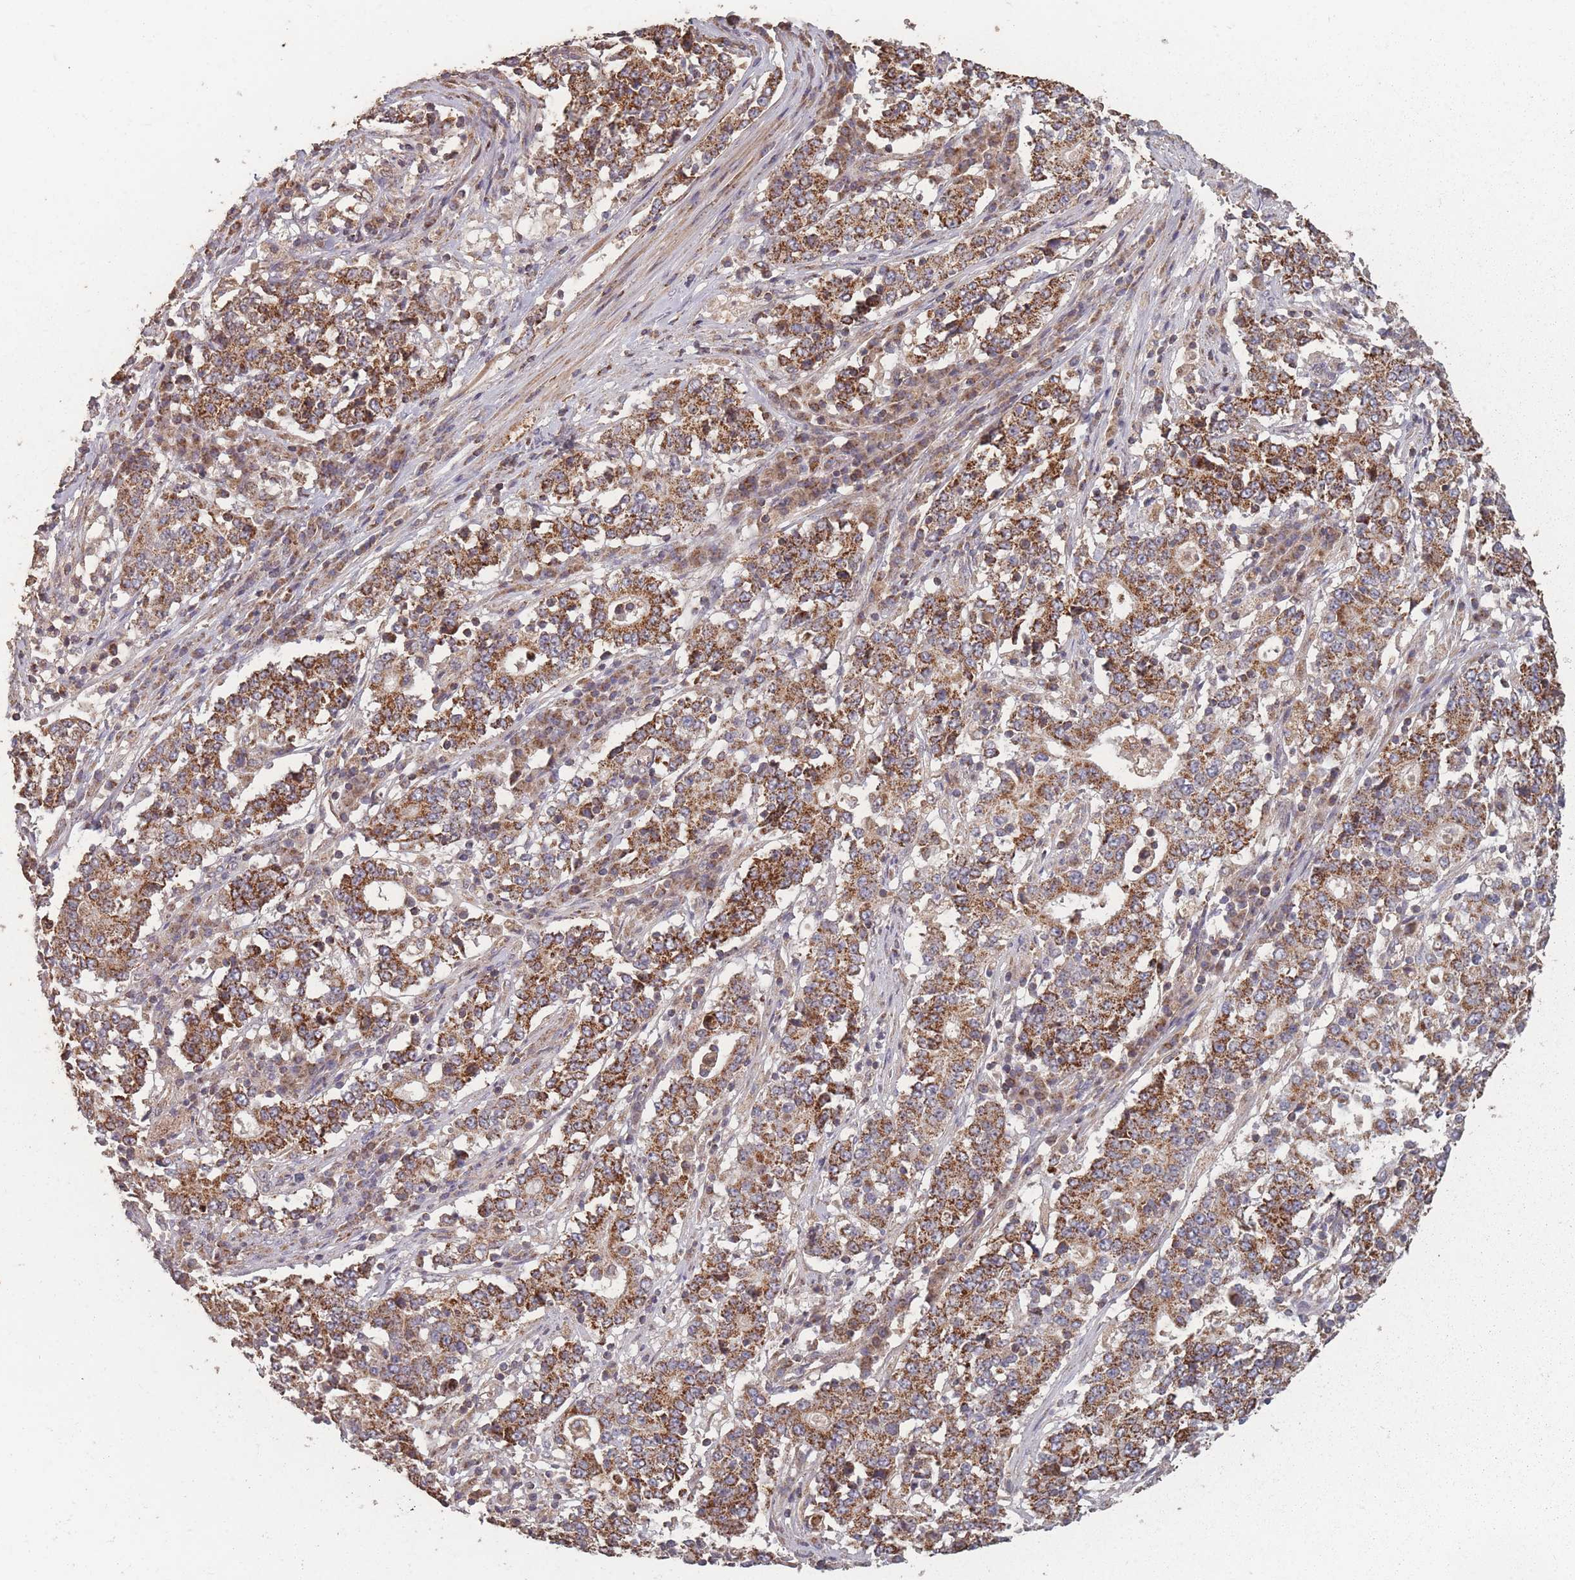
{"staining": {"intensity": "strong", "quantity": ">75%", "location": "cytoplasmic/membranous"}, "tissue": "stomach cancer", "cell_type": "Tumor cells", "image_type": "cancer", "snomed": [{"axis": "morphology", "description": "Adenocarcinoma, NOS"}, {"axis": "topography", "description": "Stomach"}], "caption": "IHC of stomach adenocarcinoma exhibits high levels of strong cytoplasmic/membranous expression in about >75% of tumor cells.", "gene": "LYRM7", "patient": {"sex": "male", "age": 59}}